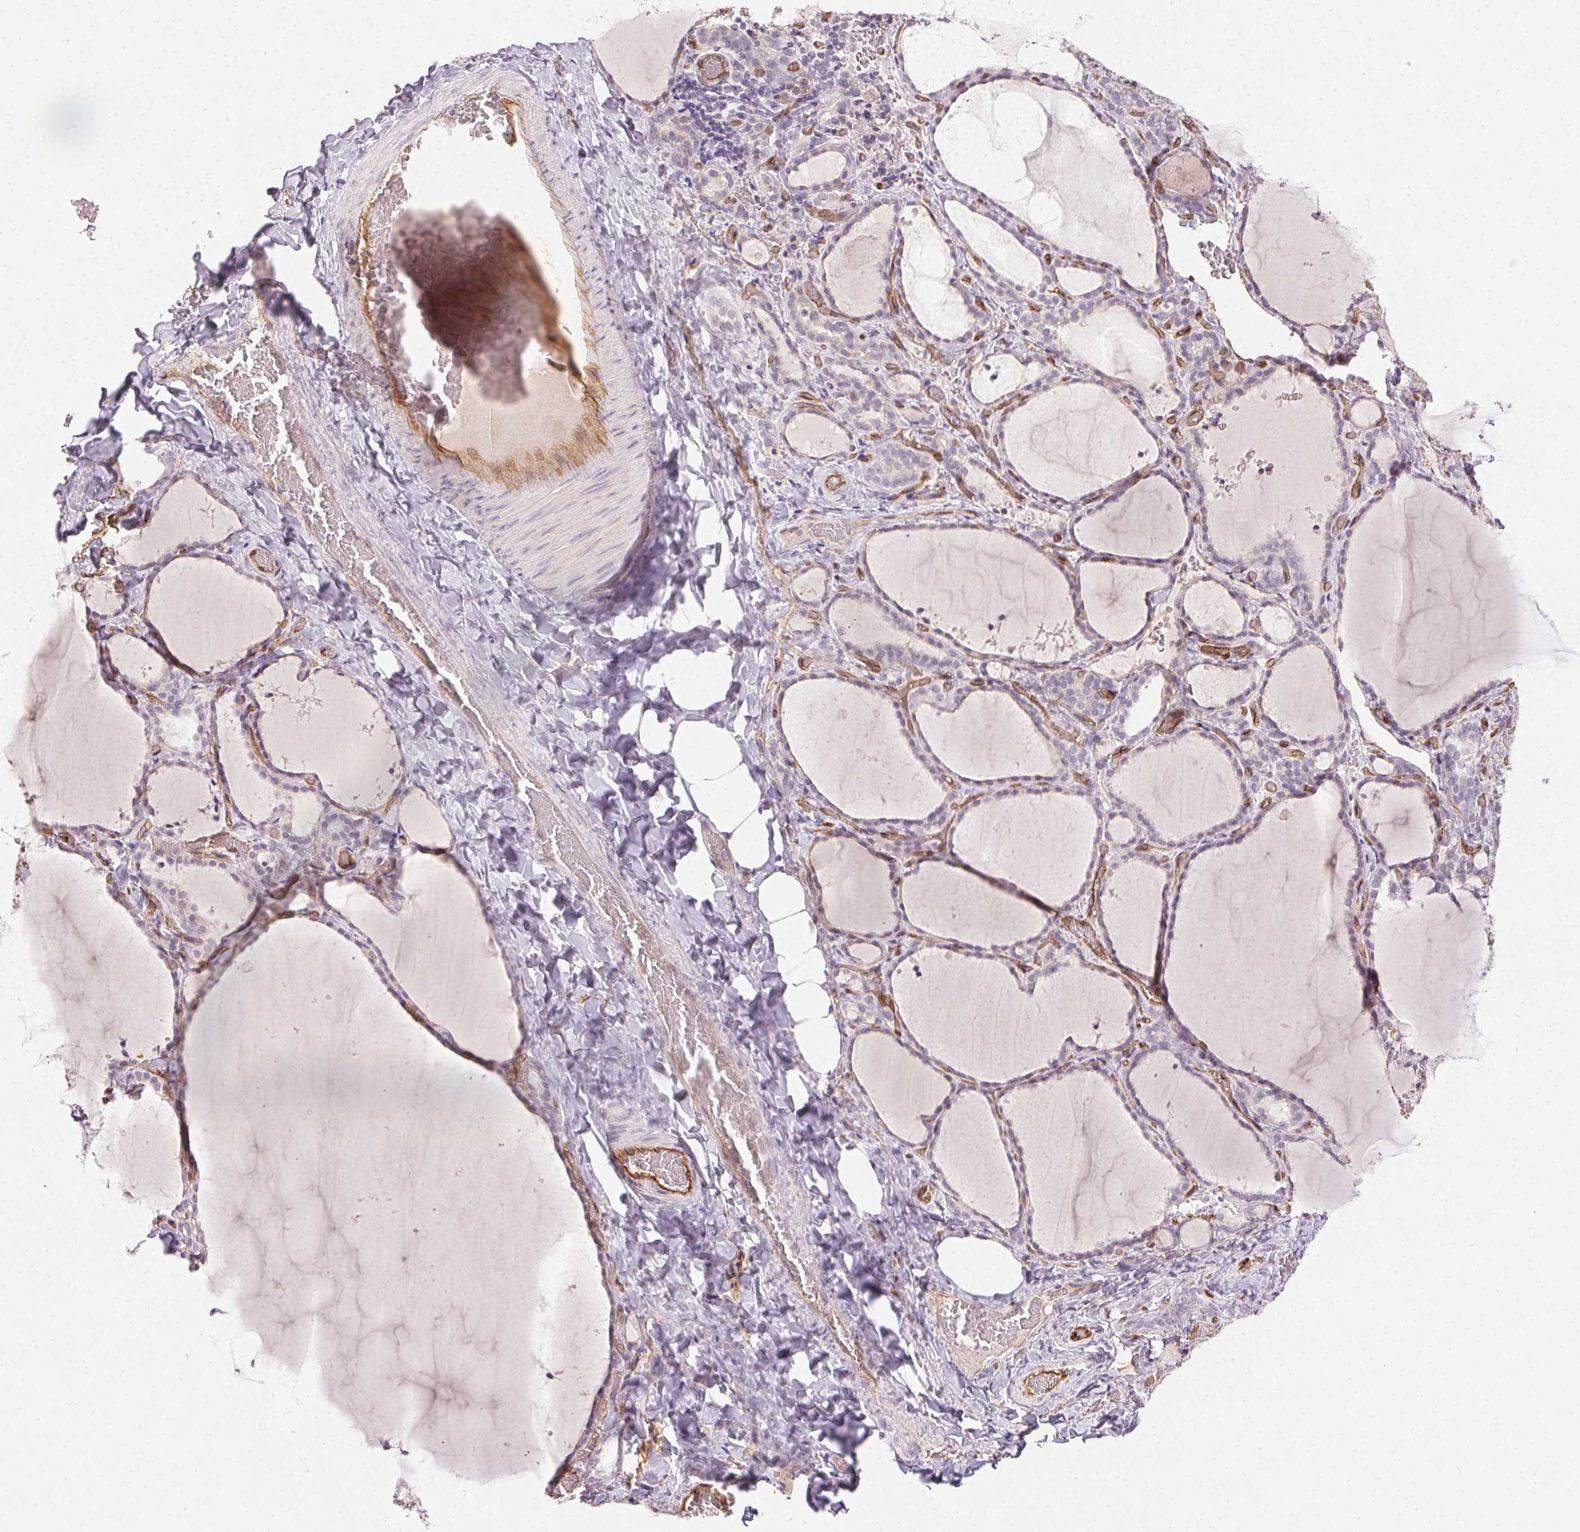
{"staining": {"intensity": "negative", "quantity": "none", "location": "none"}, "tissue": "thyroid gland", "cell_type": "Glandular cells", "image_type": "normal", "snomed": [{"axis": "morphology", "description": "Normal tissue, NOS"}, {"axis": "topography", "description": "Thyroid gland"}], "caption": "There is no significant positivity in glandular cells of thyroid gland. (Immunohistochemistry (ihc), brightfield microscopy, high magnification).", "gene": "PODXL", "patient": {"sex": "female", "age": 22}}